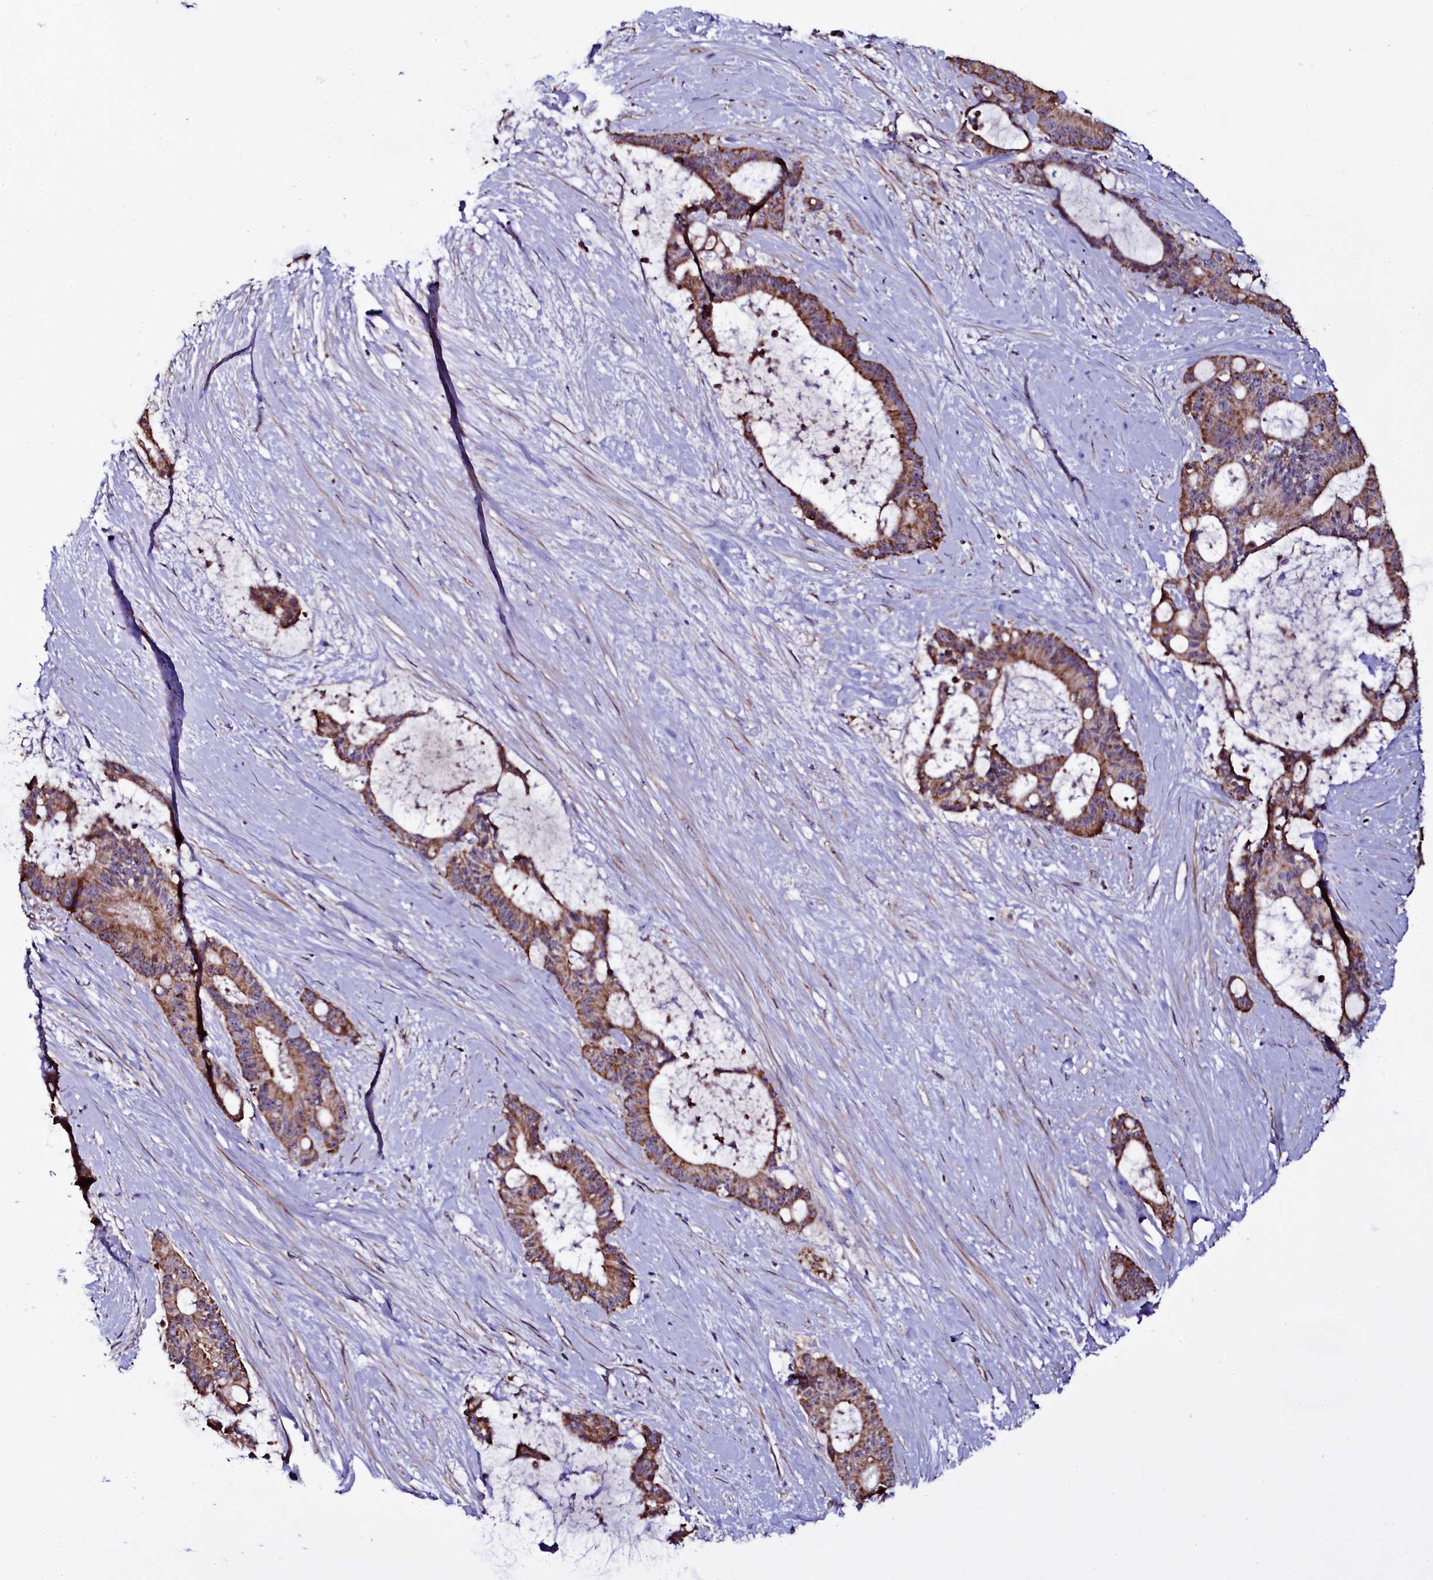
{"staining": {"intensity": "moderate", "quantity": ">75%", "location": "cytoplasmic/membranous,nuclear"}, "tissue": "liver cancer", "cell_type": "Tumor cells", "image_type": "cancer", "snomed": [{"axis": "morphology", "description": "Normal tissue, NOS"}, {"axis": "morphology", "description": "Cholangiocarcinoma"}, {"axis": "topography", "description": "Liver"}, {"axis": "topography", "description": "Peripheral nerve tissue"}], "caption": "Protein expression analysis of liver cancer (cholangiocarcinoma) exhibits moderate cytoplasmic/membranous and nuclear positivity in about >75% of tumor cells.", "gene": "NAA80", "patient": {"sex": "female", "age": 73}}